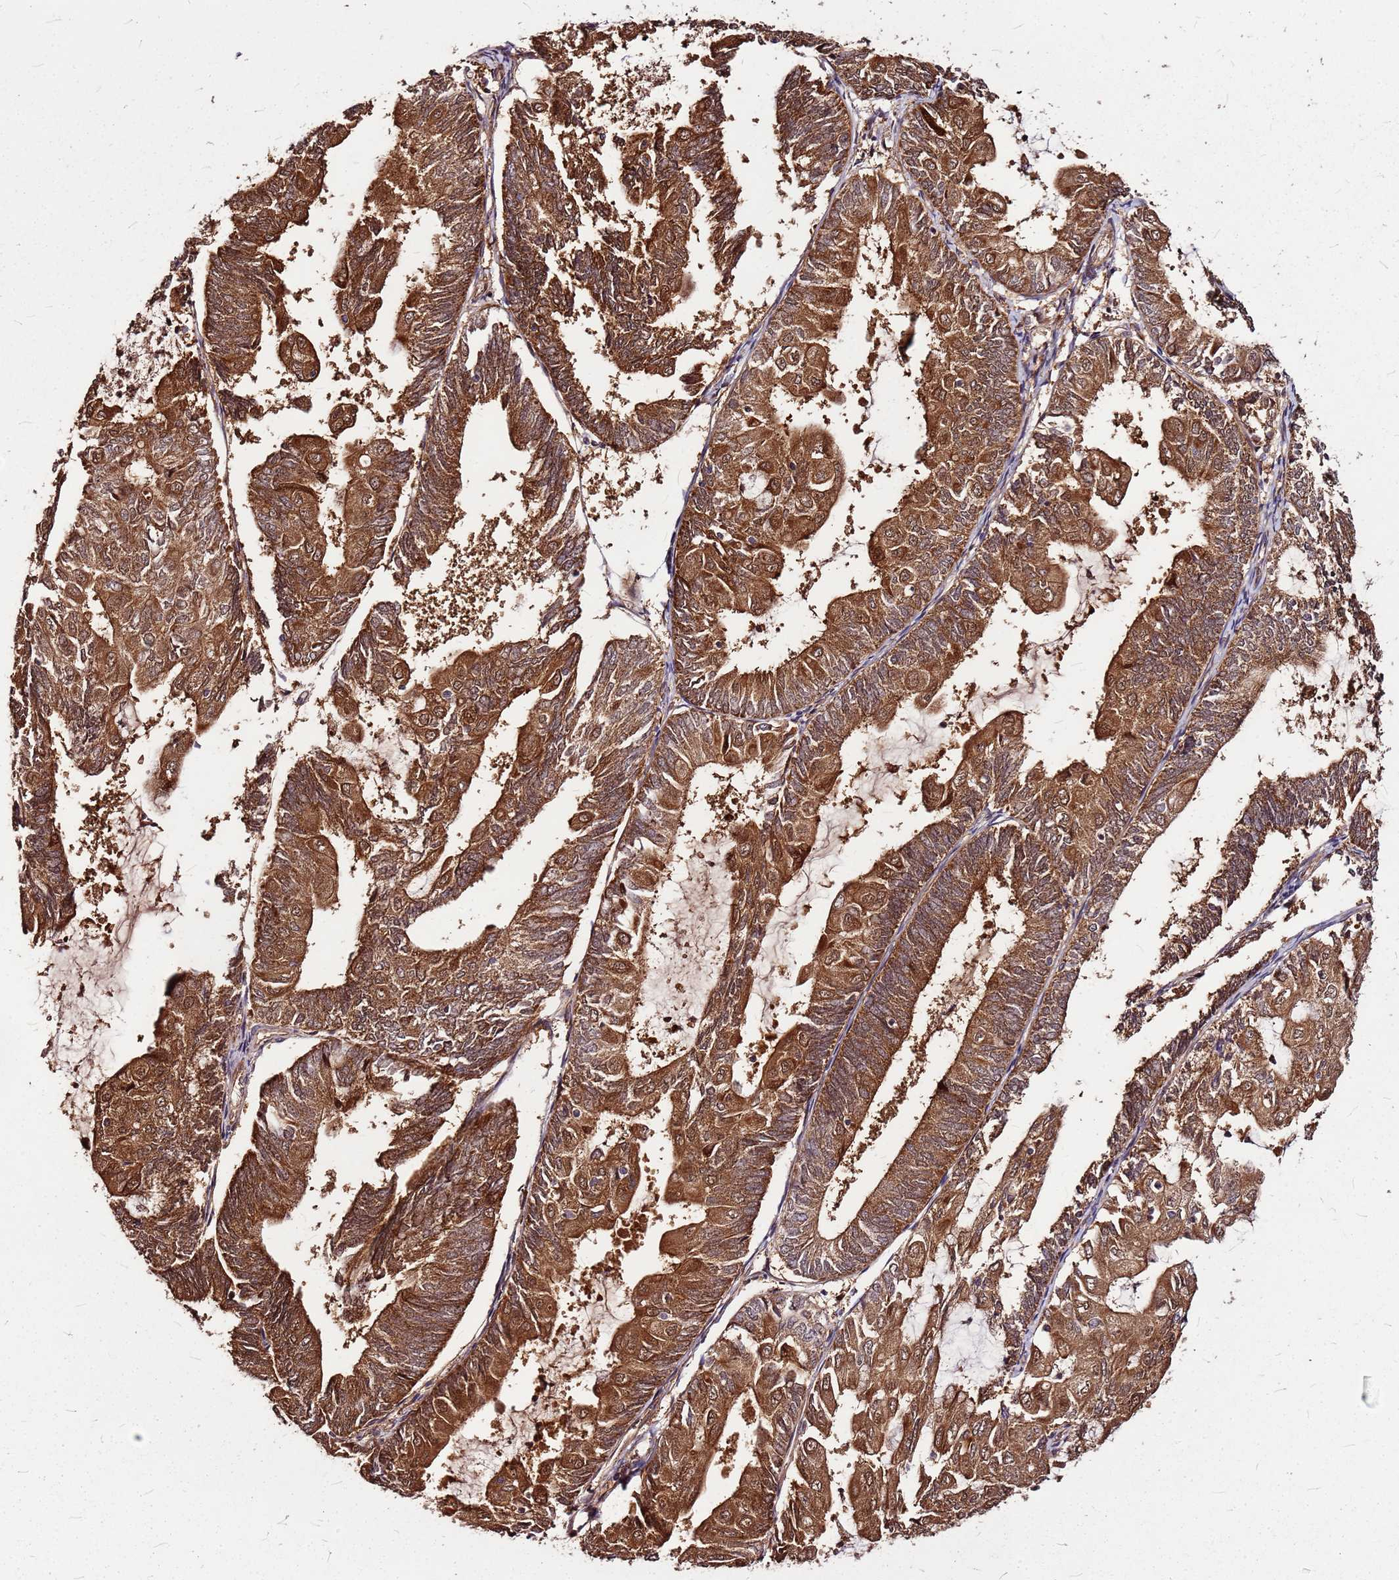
{"staining": {"intensity": "strong", "quantity": ">75%", "location": "cytoplasmic/membranous"}, "tissue": "endometrial cancer", "cell_type": "Tumor cells", "image_type": "cancer", "snomed": [{"axis": "morphology", "description": "Adenocarcinoma, NOS"}, {"axis": "topography", "description": "Endometrium"}], "caption": "Immunohistochemistry (IHC) micrograph of neoplastic tissue: endometrial cancer (adenocarcinoma) stained using IHC reveals high levels of strong protein expression localized specifically in the cytoplasmic/membranous of tumor cells, appearing as a cytoplasmic/membranous brown color.", "gene": "LYPLAL1", "patient": {"sex": "female", "age": 81}}